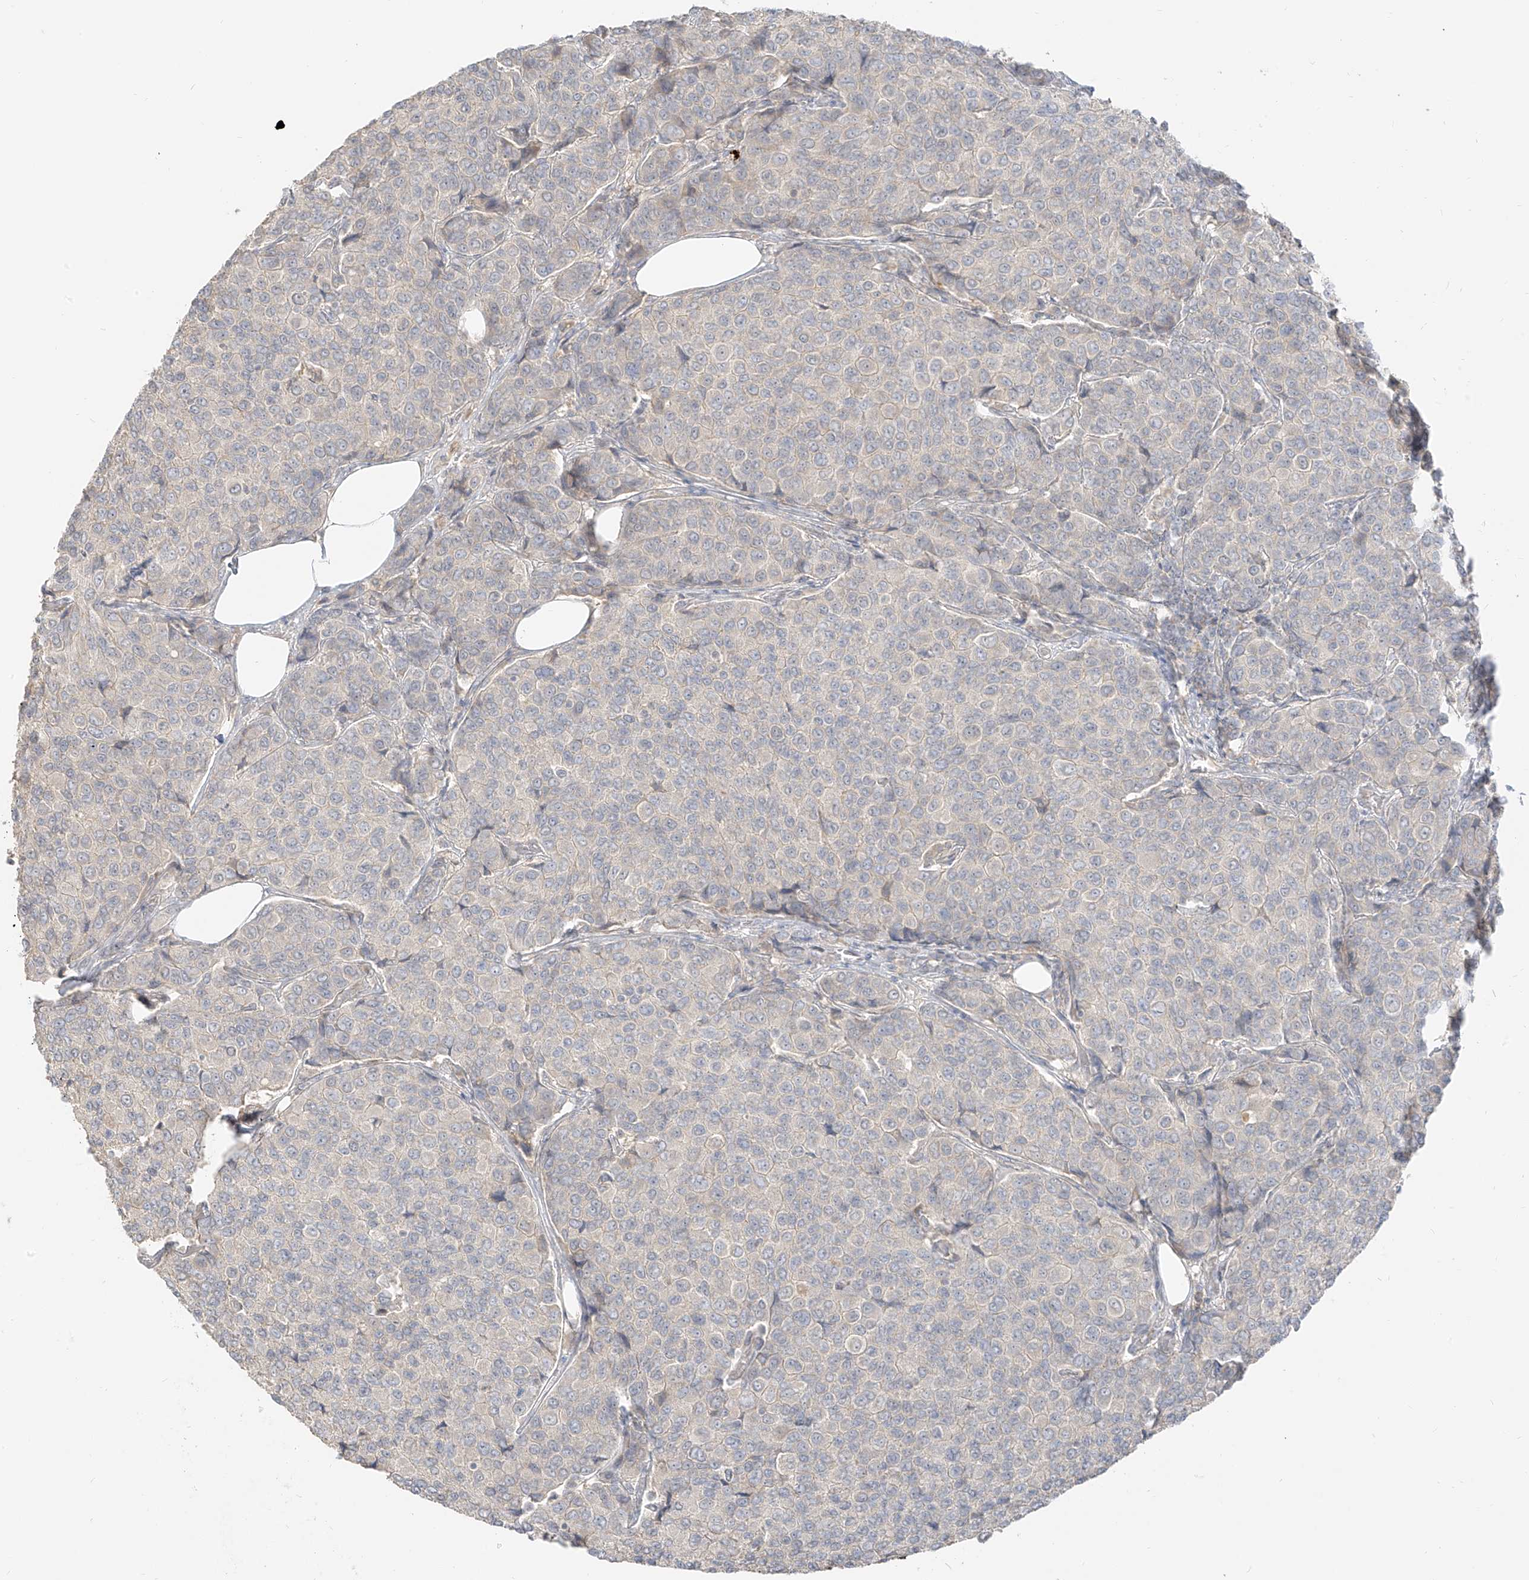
{"staining": {"intensity": "negative", "quantity": "none", "location": "none"}, "tissue": "breast cancer", "cell_type": "Tumor cells", "image_type": "cancer", "snomed": [{"axis": "morphology", "description": "Duct carcinoma"}, {"axis": "topography", "description": "Breast"}], "caption": "Immunohistochemistry photomicrograph of neoplastic tissue: breast cancer (invasive ductal carcinoma) stained with DAB (3,3'-diaminobenzidine) demonstrates no significant protein expression in tumor cells.", "gene": "LIPT1", "patient": {"sex": "female", "age": 55}}